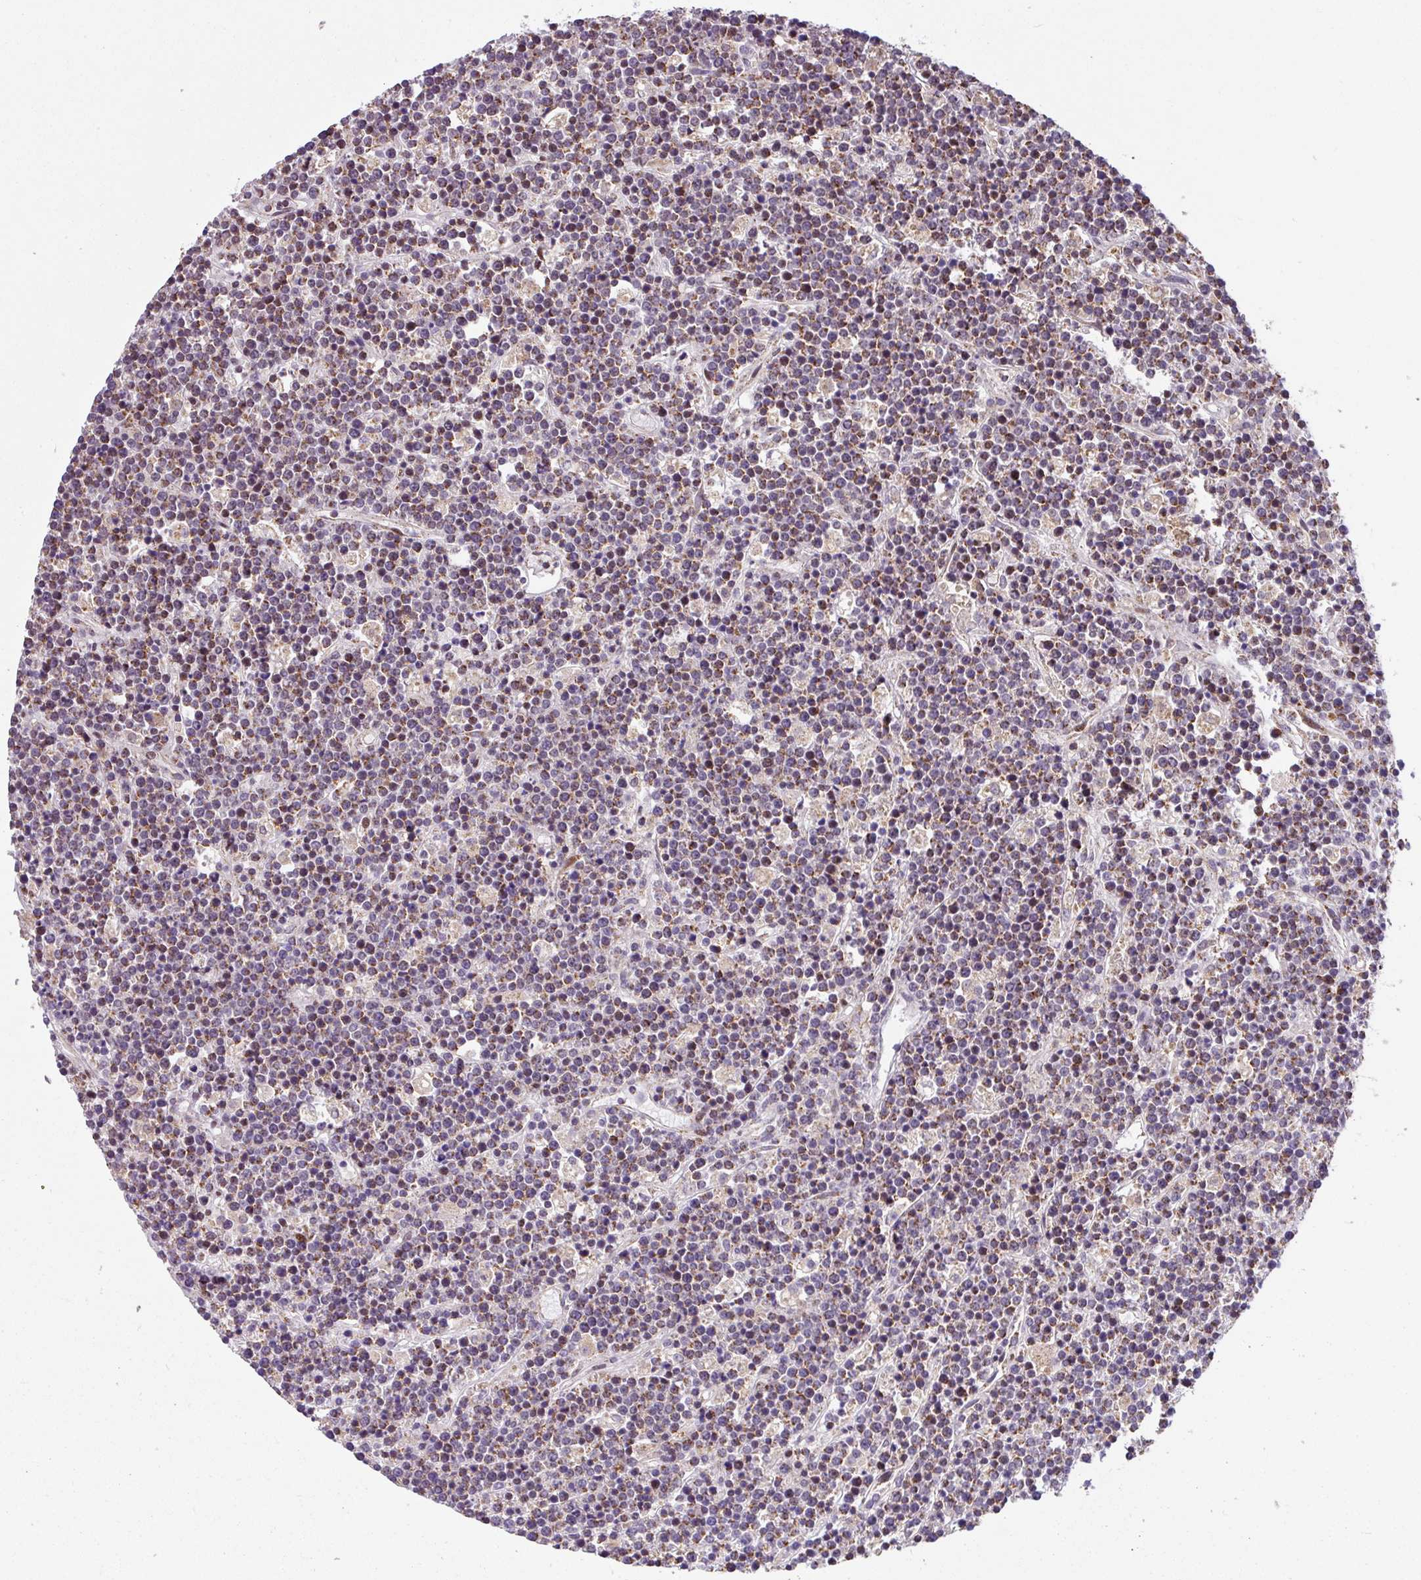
{"staining": {"intensity": "moderate", "quantity": ">75%", "location": "cytoplasmic/membranous"}, "tissue": "lymphoma", "cell_type": "Tumor cells", "image_type": "cancer", "snomed": [{"axis": "morphology", "description": "Malignant lymphoma, non-Hodgkin's type, High grade"}, {"axis": "topography", "description": "Ovary"}], "caption": "Lymphoma stained for a protein displays moderate cytoplasmic/membranous positivity in tumor cells.", "gene": "SARS2", "patient": {"sex": "female", "age": 56}}